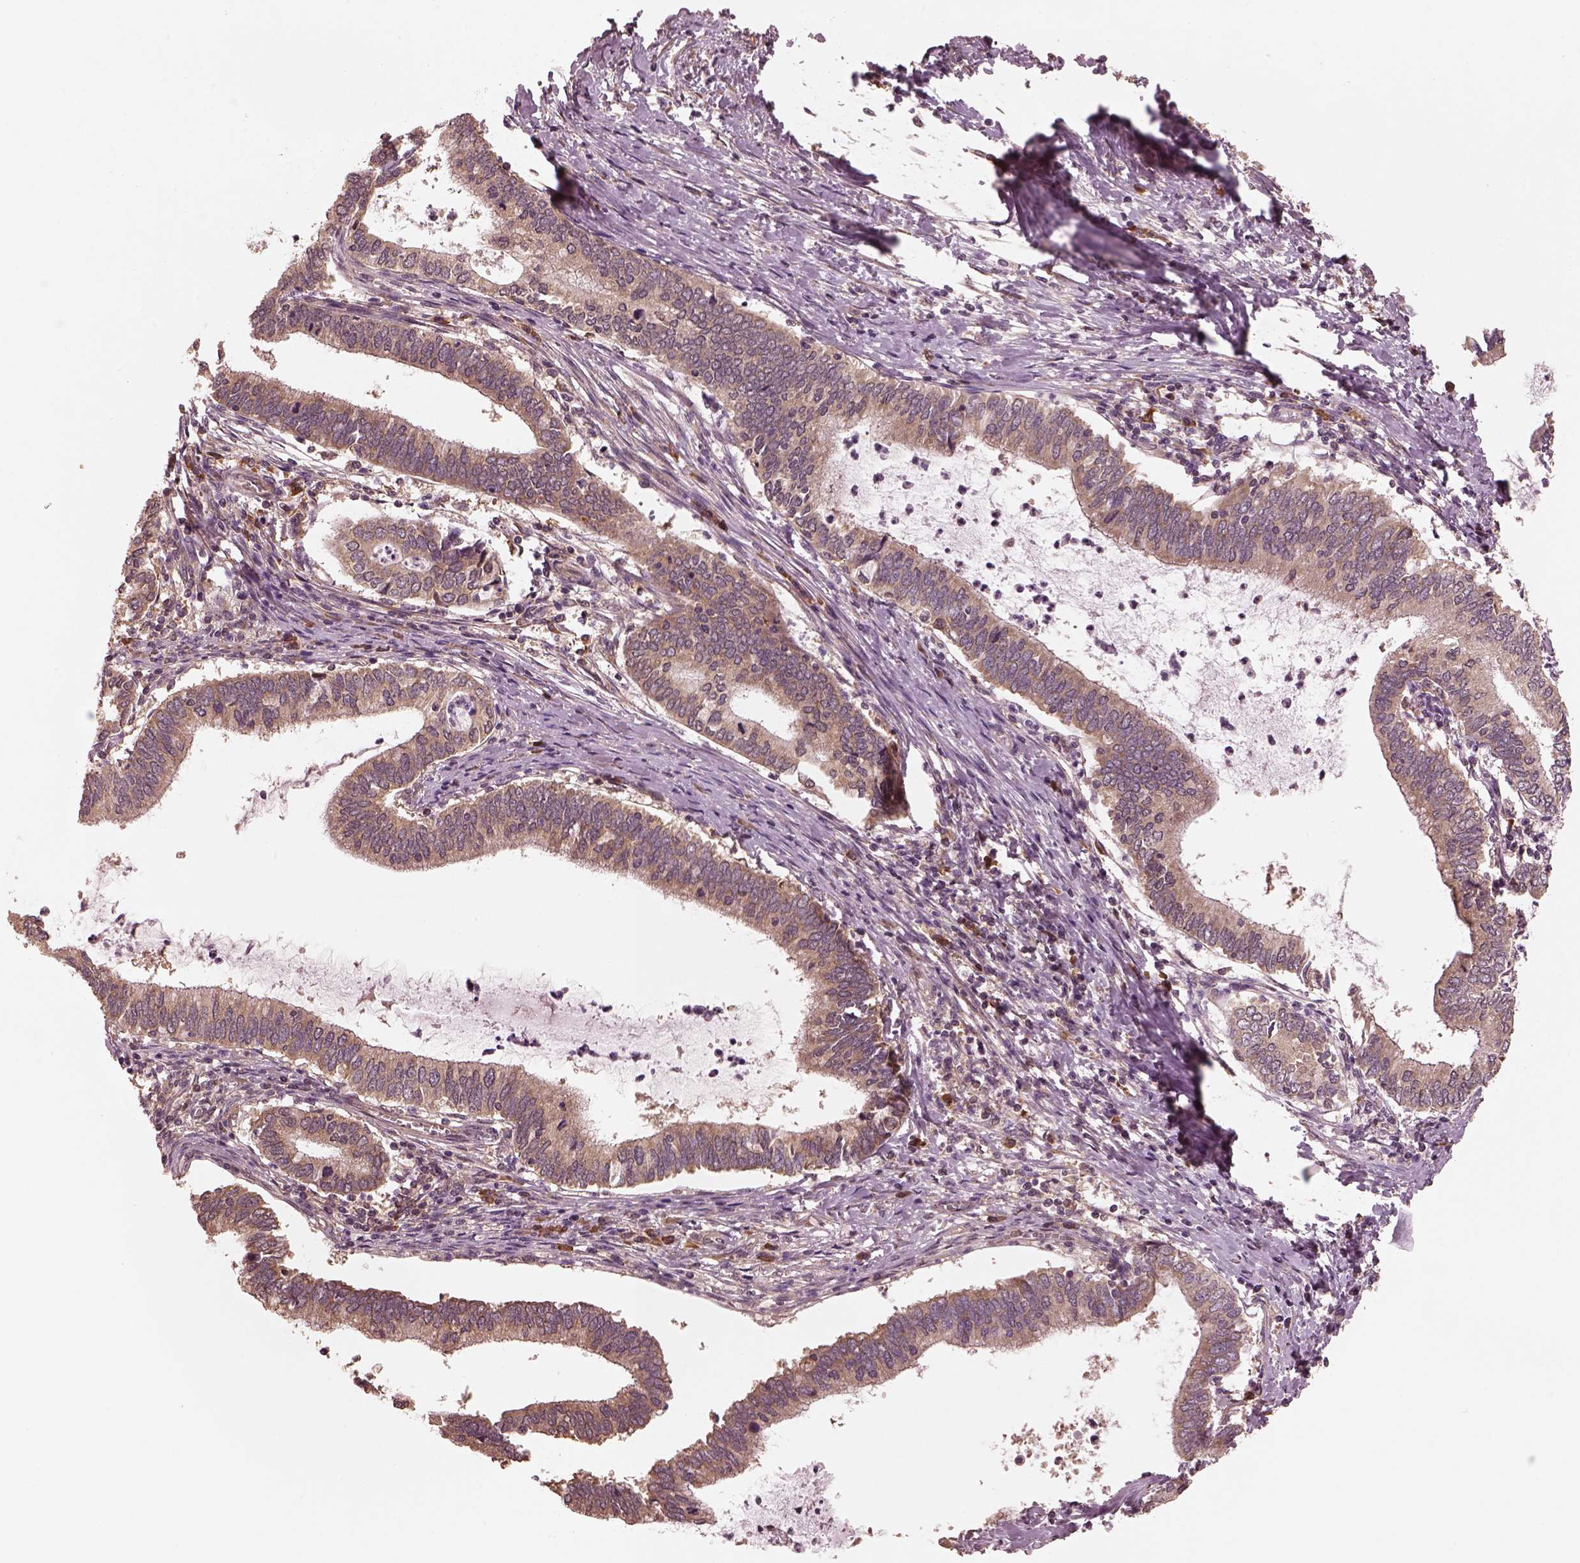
{"staining": {"intensity": "moderate", "quantity": ">75%", "location": "cytoplasmic/membranous"}, "tissue": "cervical cancer", "cell_type": "Tumor cells", "image_type": "cancer", "snomed": [{"axis": "morphology", "description": "Adenocarcinoma, NOS"}, {"axis": "topography", "description": "Cervix"}], "caption": "Approximately >75% of tumor cells in cervical cancer (adenocarcinoma) show moderate cytoplasmic/membranous protein expression as visualized by brown immunohistochemical staining.", "gene": "RPS5", "patient": {"sex": "female", "age": 42}}